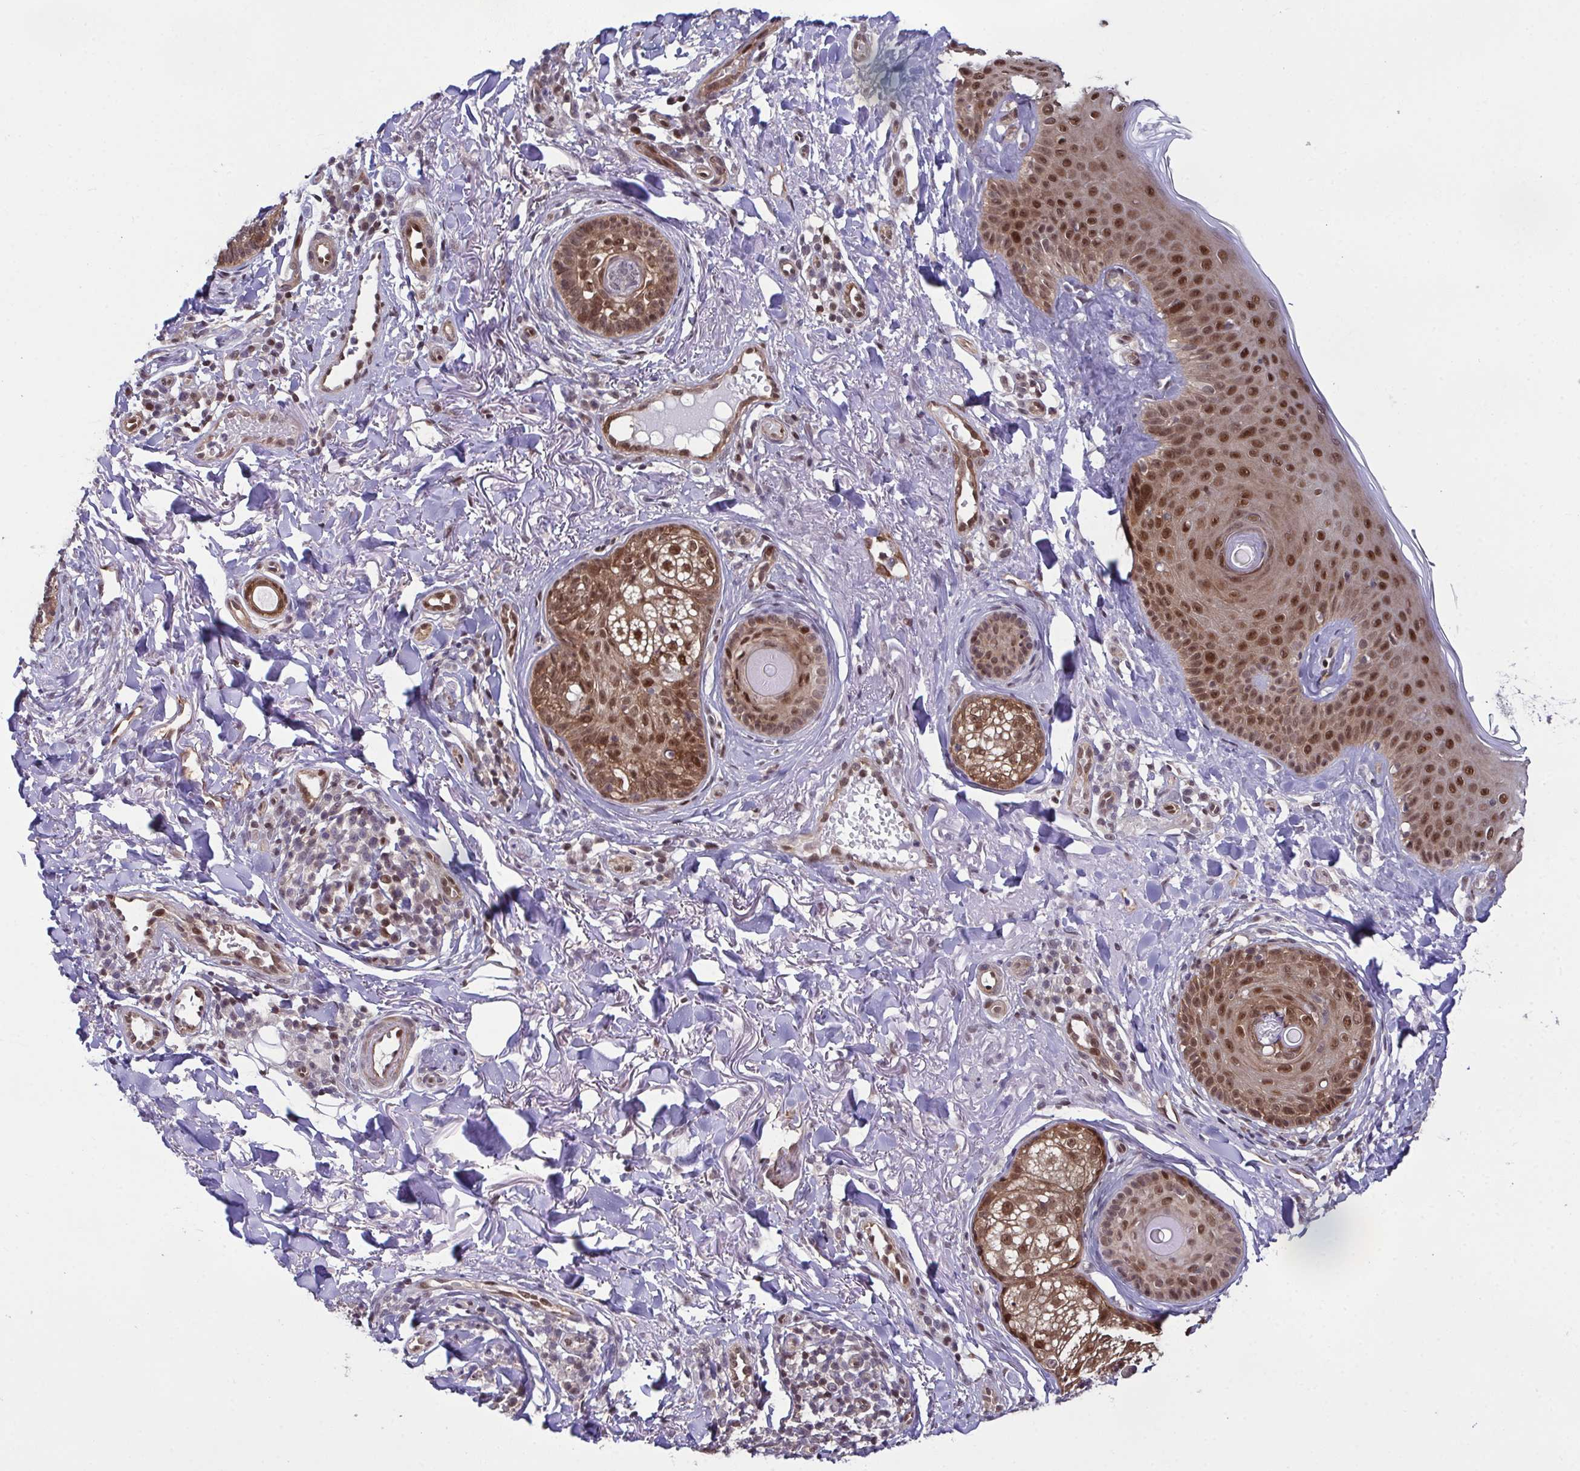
{"staining": {"intensity": "moderate", "quantity": ">75%", "location": "nuclear"}, "tissue": "skin cancer", "cell_type": "Tumor cells", "image_type": "cancer", "snomed": [{"axis": "morphology", "description": "Basal cell carcinoma"}, {"axis": "topography", "description": "Skin"}], "caption": "Brown immunohistochemical staining in human skin cancer displays moderate nuclear positivity in about >75% of tumor cells.", "gene": "DNAJB1", "patient": {"sex": "male", "age": 65}}